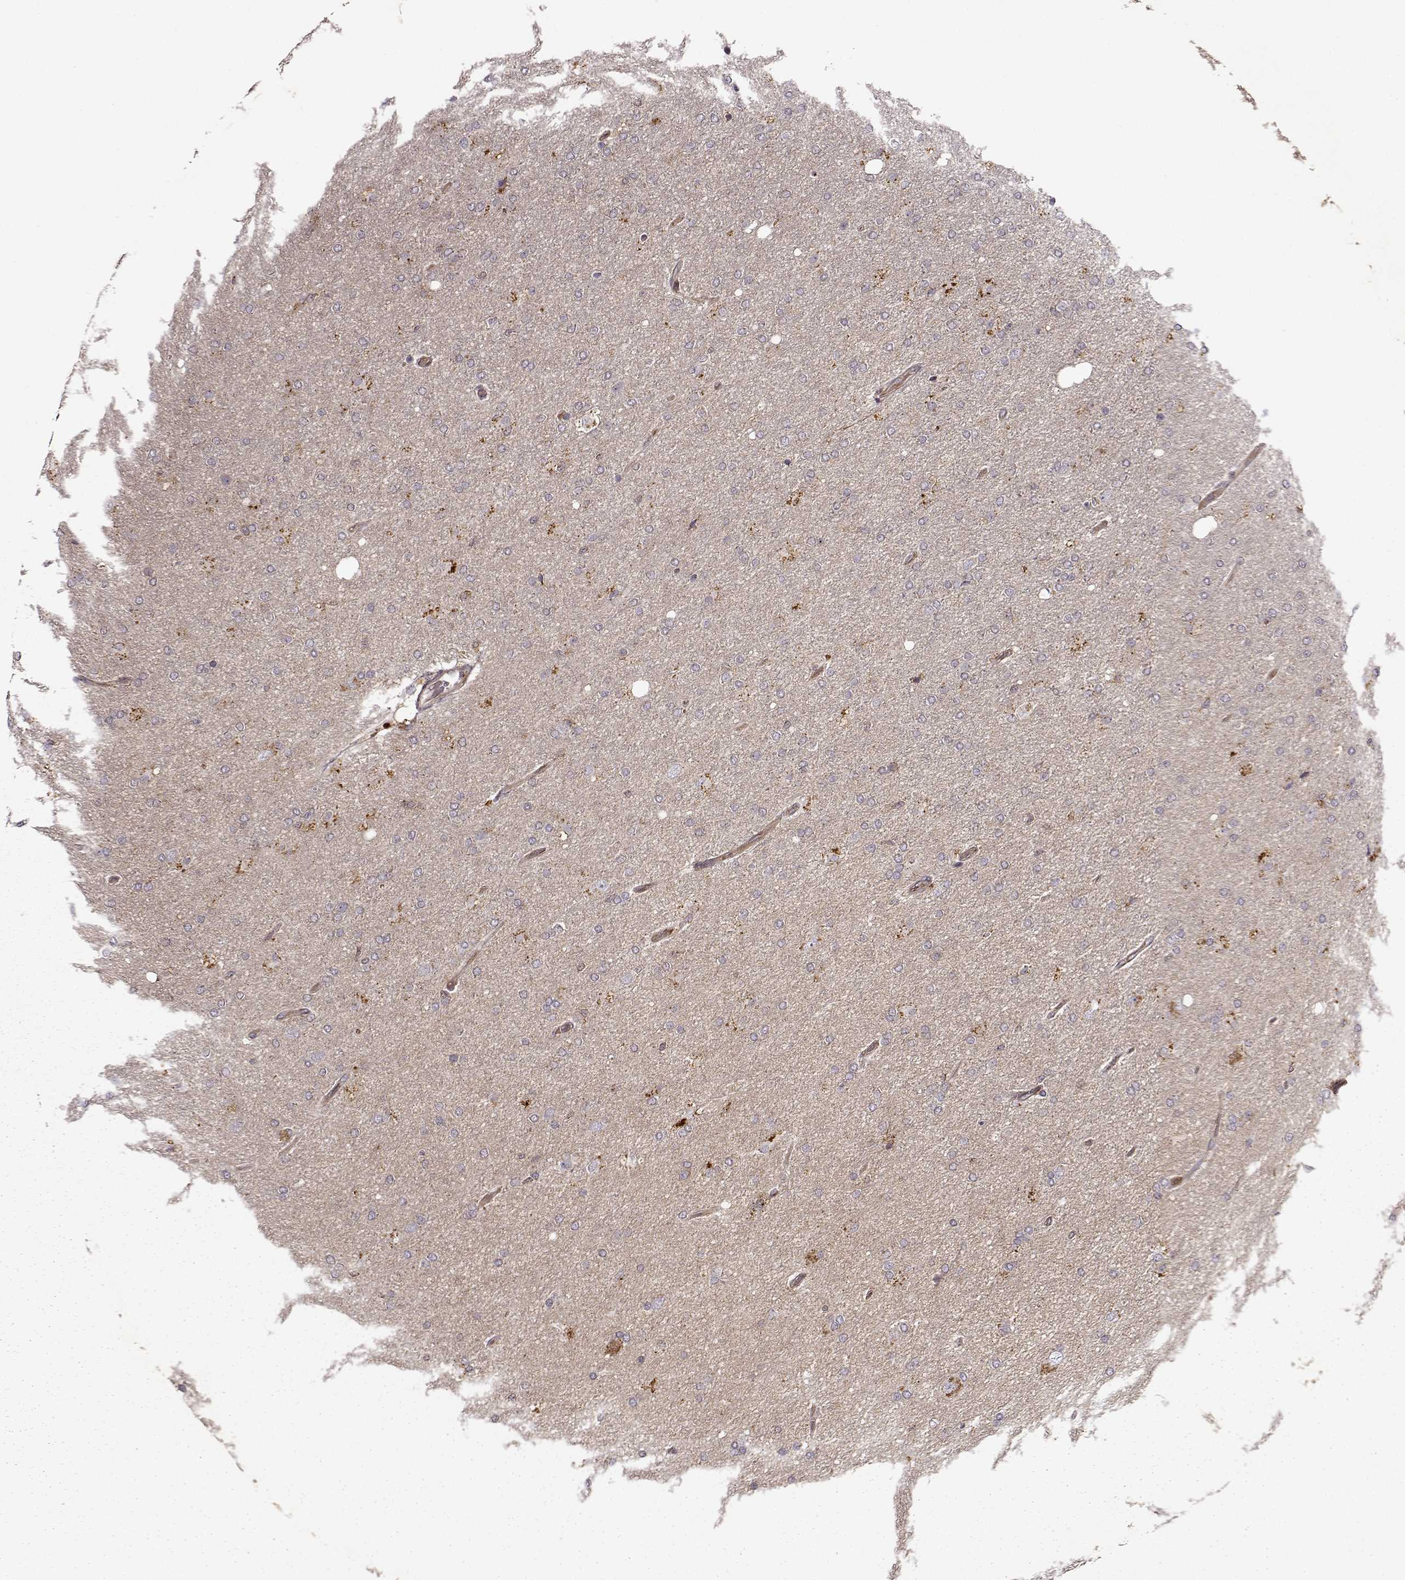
{"staining": {"intensity": "negative", "quantity": "none", "location": "none"}, "tissue": "glioma", "cell_type": "Tumor cells", "image_type": "cancer", "snomed": [{"axis": "morphology", "description": "Glioma, malignant, High grade"}, {"axis": "topography", "description": "Cerebral cortex"}], "caption": "Protein analysis of glioma shows no significant staining in tumor cells.", "gene": "IFRD2", "patient": {"sex": "male", "age": 70}}